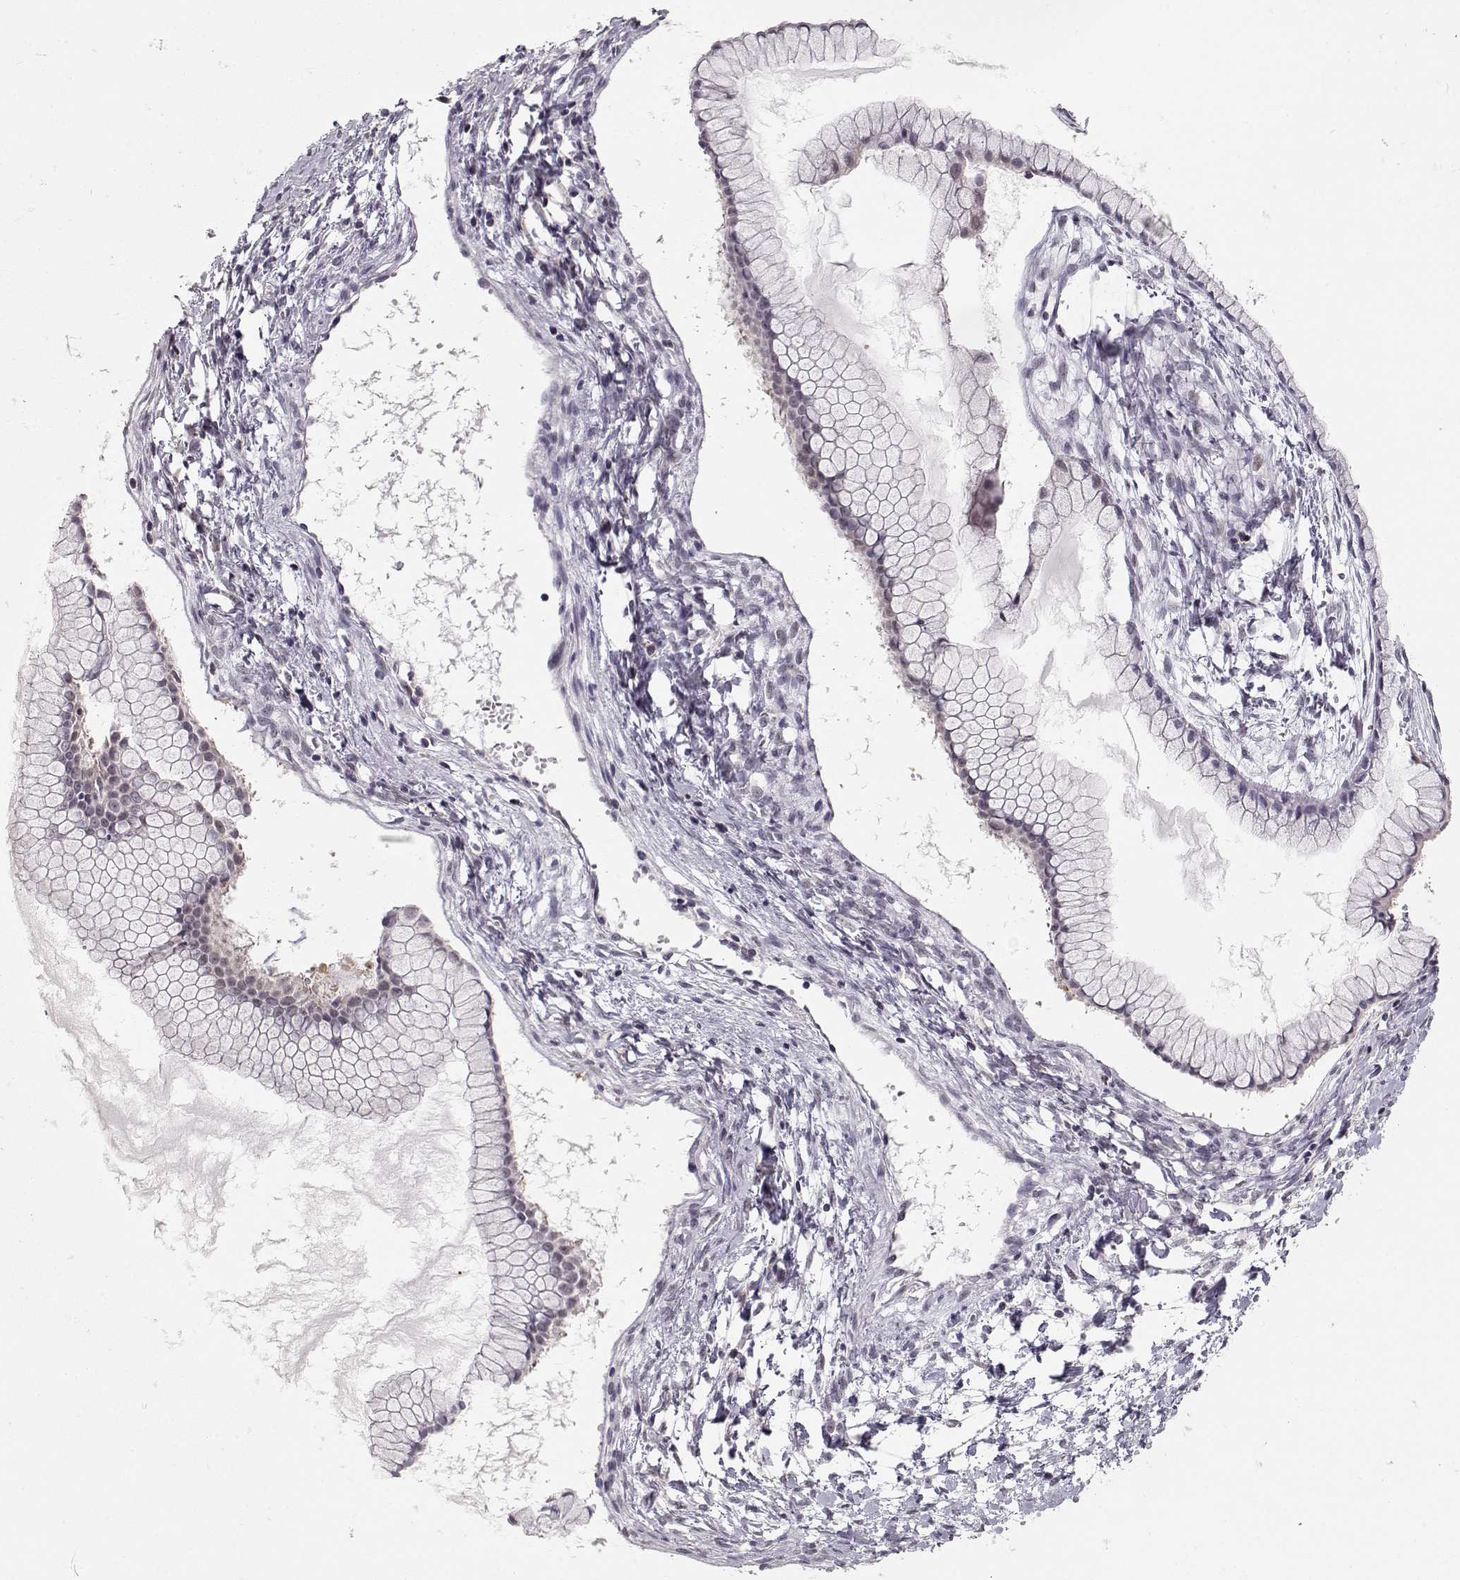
{"staining": {"intensity": "negative", "quantity": "none", "location": "none"}, "tissue": "ovarian cancer", "cell_type": "Tumor cells", "image_type": "cancer", "snomed": [{"axis": "morphology", "description": "Cystadenocarcinoma, mucinous, NOS"}, {"axis": "topography", "description": "Ovary"}], "caption": "A histopathology image of mucinous cystadenocarcinoma (ovarian) stained for a protein exhibits no brown staining in tumor cells.", "gene": "TEPP", "patient": {"sex": "female", "age": 41}}